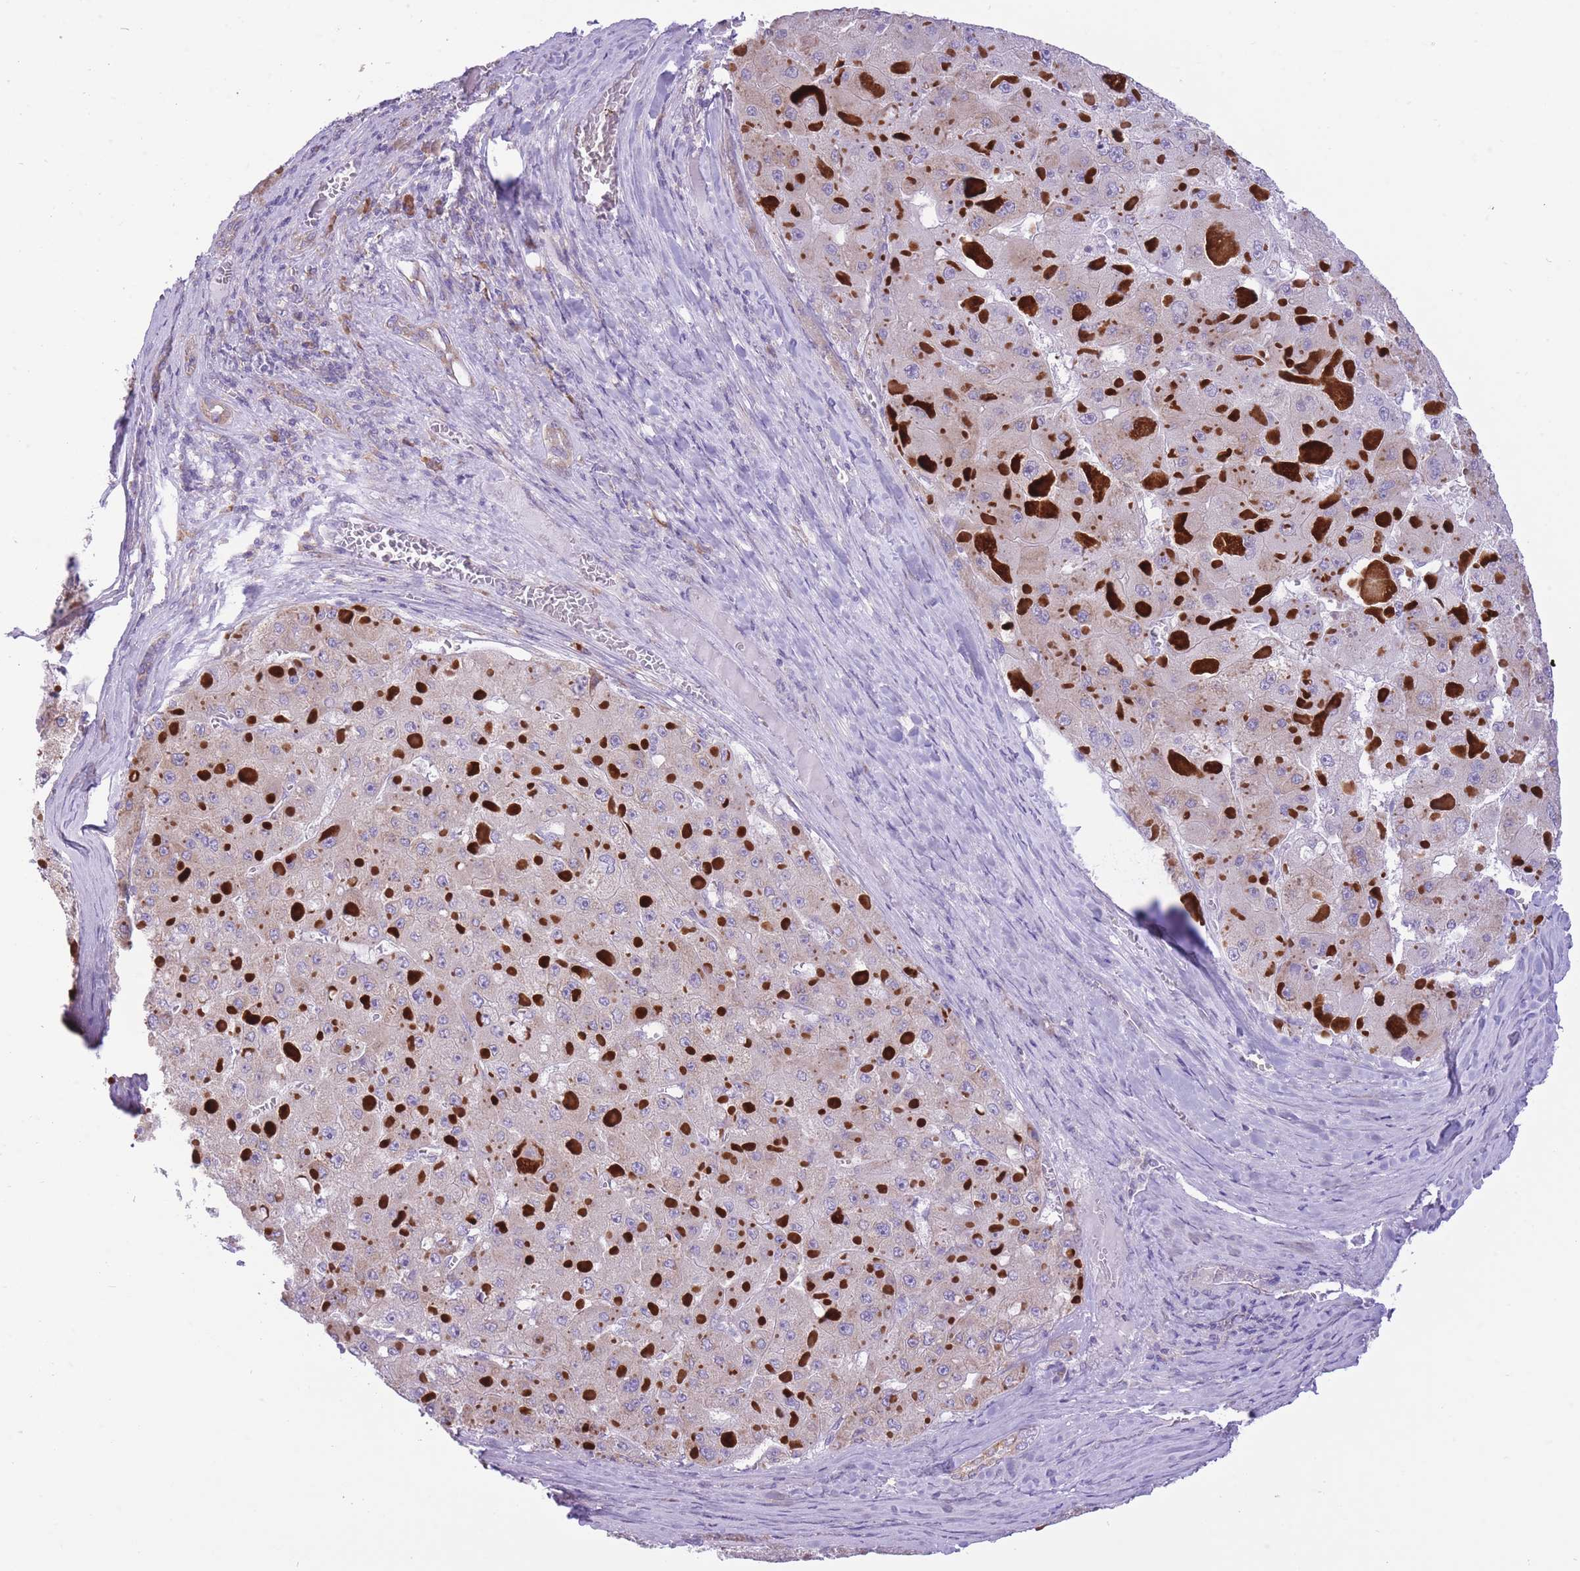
{"staining": {"intensity": "weak", "quantity": "<25%", "location": "cytoplasmic/membranous"}, "tissue": "liver cancer", "cell_type": "Tumor cells", "image_type": "cancer", "snomed": [{"axis": "morphology", "description": "Carcinoma, Hepatocellular, NOS"}, {"axis": "topography", "description": "Liver"}], "caption": "The immunohistochemistry (IHC) histopathology image has no significant staining in tumor cells of liver cancer tissue.", "gene": "ZNF501", "patient": {"sex": "female", "age": 73}}